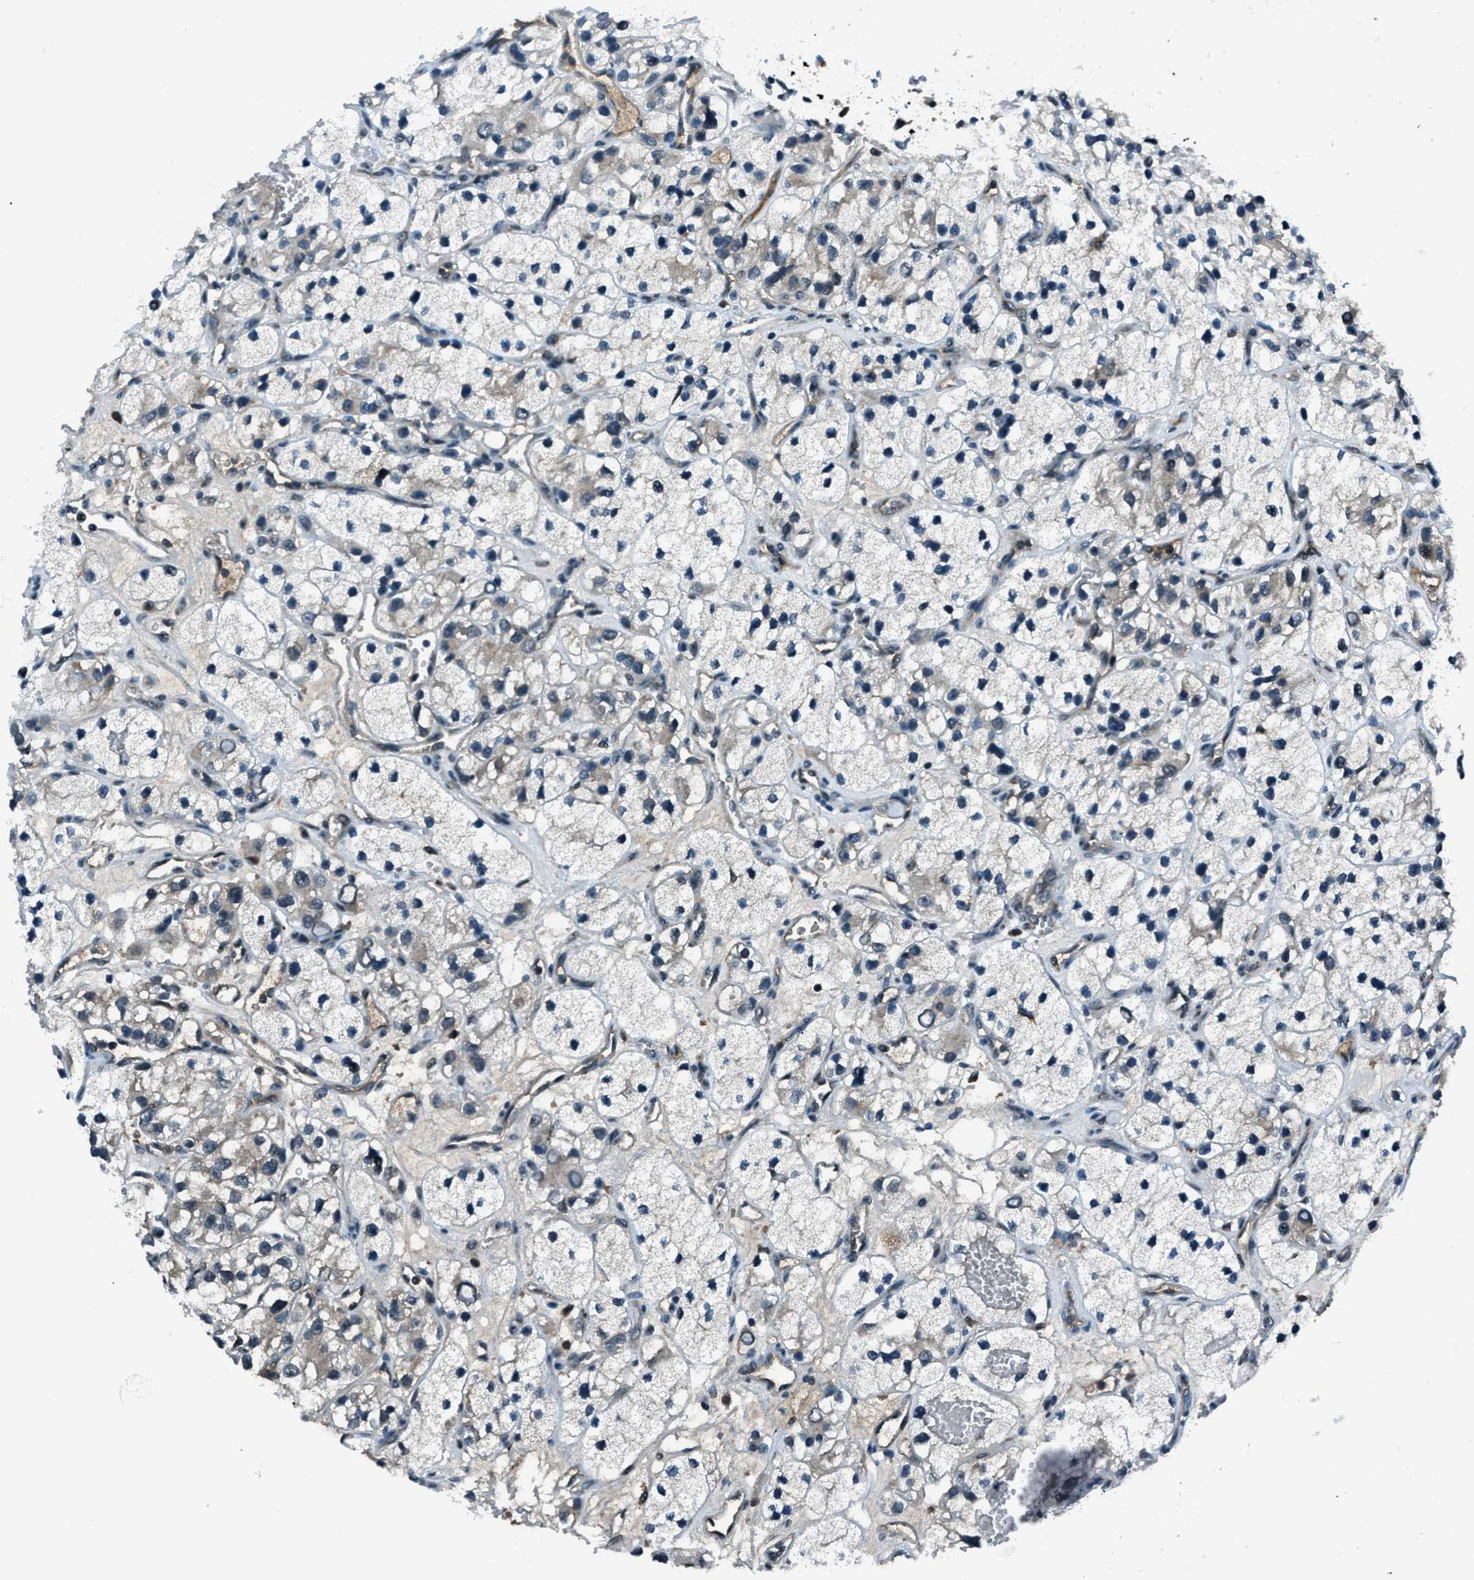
{"staining": {"intensity": "negative", "quantity": "none", "location": "none"}, "tissue": "renal cancer", "cell_type": "Tumor cells", "image_type": "cancer", "snomed": [{"axis": "morphology", "description": "Adenocarcinoma, NOS"}, {"axis": "topography", "description": "Kidney"}], "caption": "Renal adenocarcinoma was stained to show a protein in brown. There is no significant staining in tumor cells.", "gene": "ACTL9", "patient": {"sex": "female", "age": 57}}